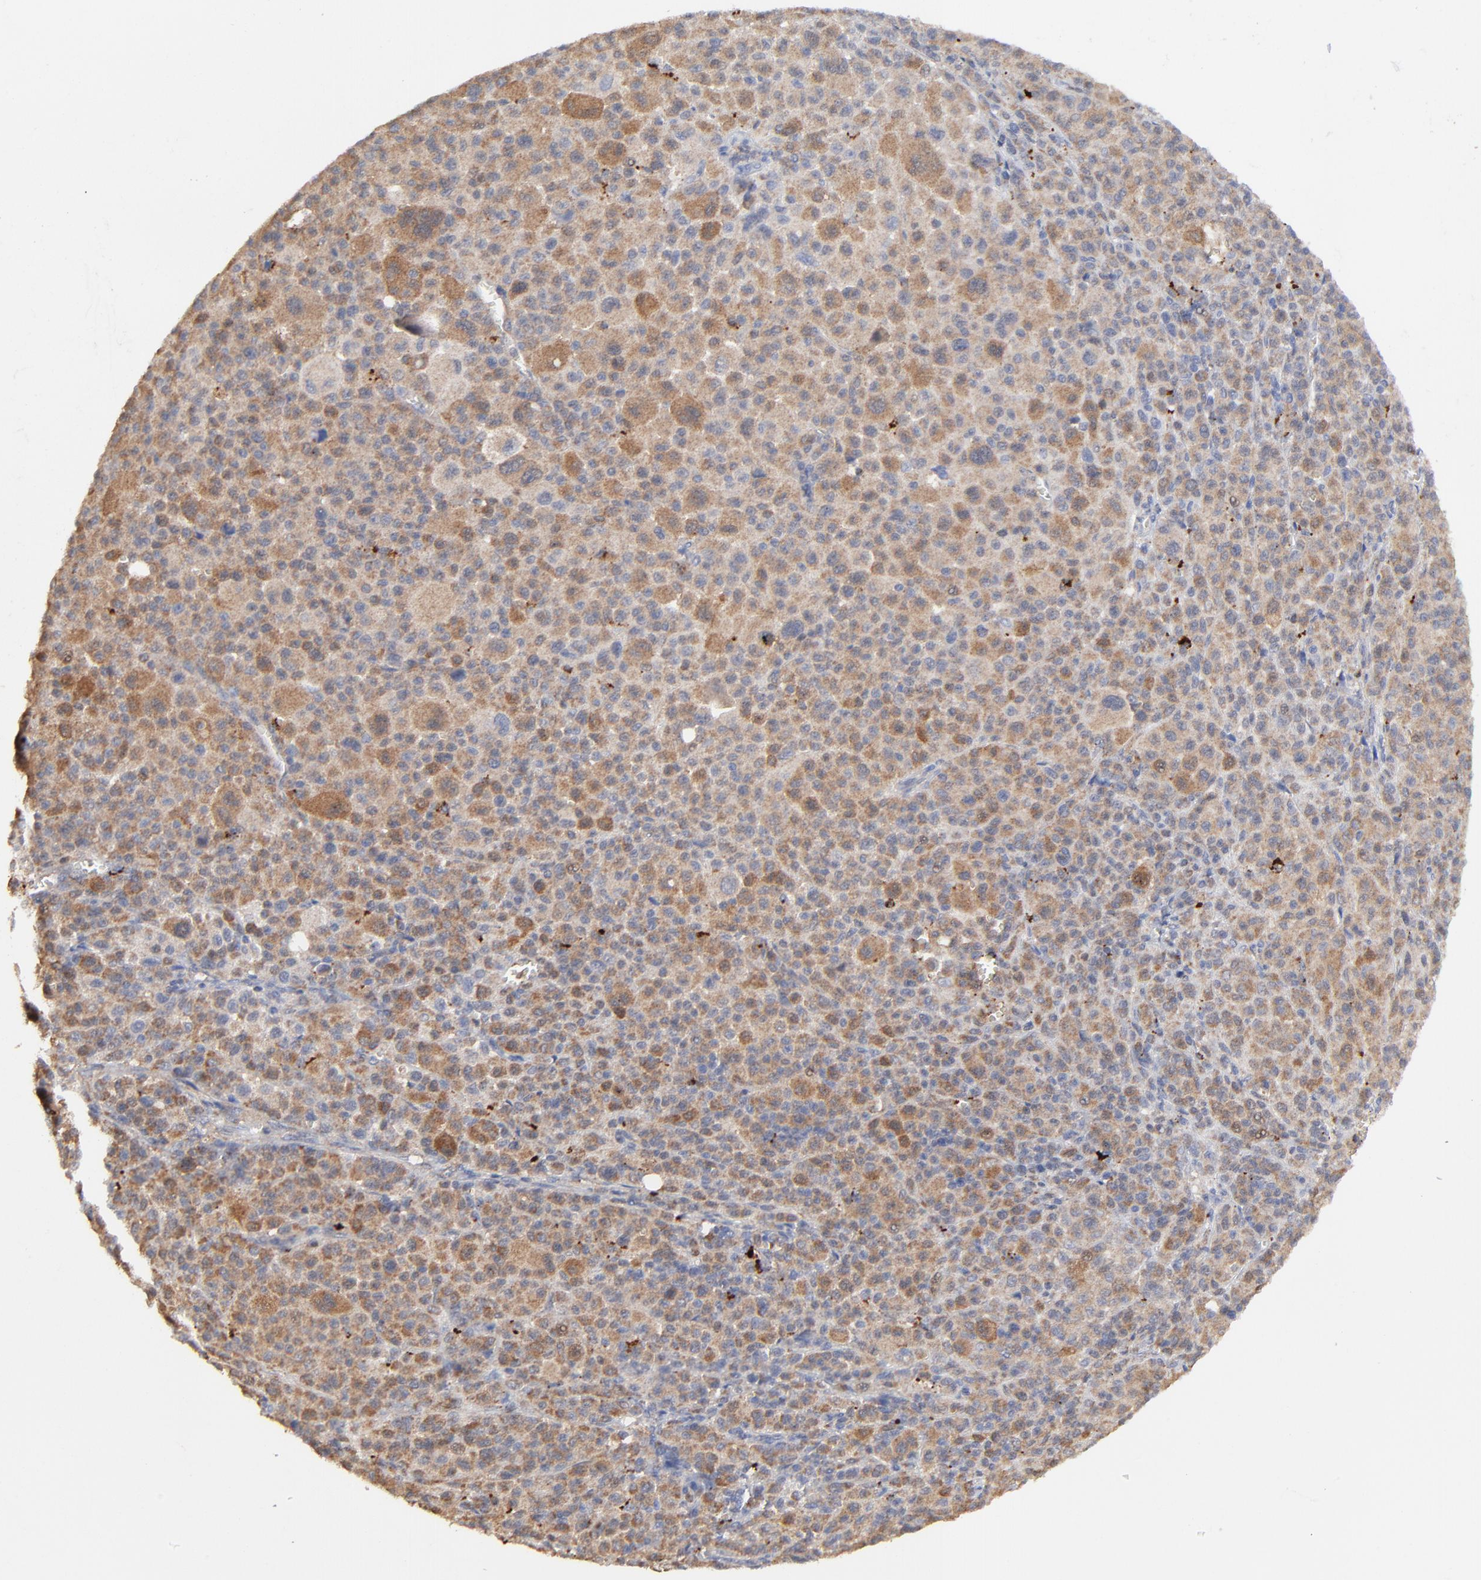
{"staining": {"intensity": "moderate", "quantity": ">75%", "location": "cytoplasmic/membranous"}, "tissue": "melanoma", "cell_type": "Tumor cells", "image_type": "cancer", "snomed": [{"axis": "morphology", "description": "Malignant melanoma, Metastatic site"}, {"axis": "topography", "description": "Skin"}], "caption": "Moderate cytoplasmic/membranous staining for a protein is seen in about >75% of tumor cells of melanoma using immunohistochemistry (IHC).", "gene": "LGALS3", "patient": {"sex": "female", "age": 74}}